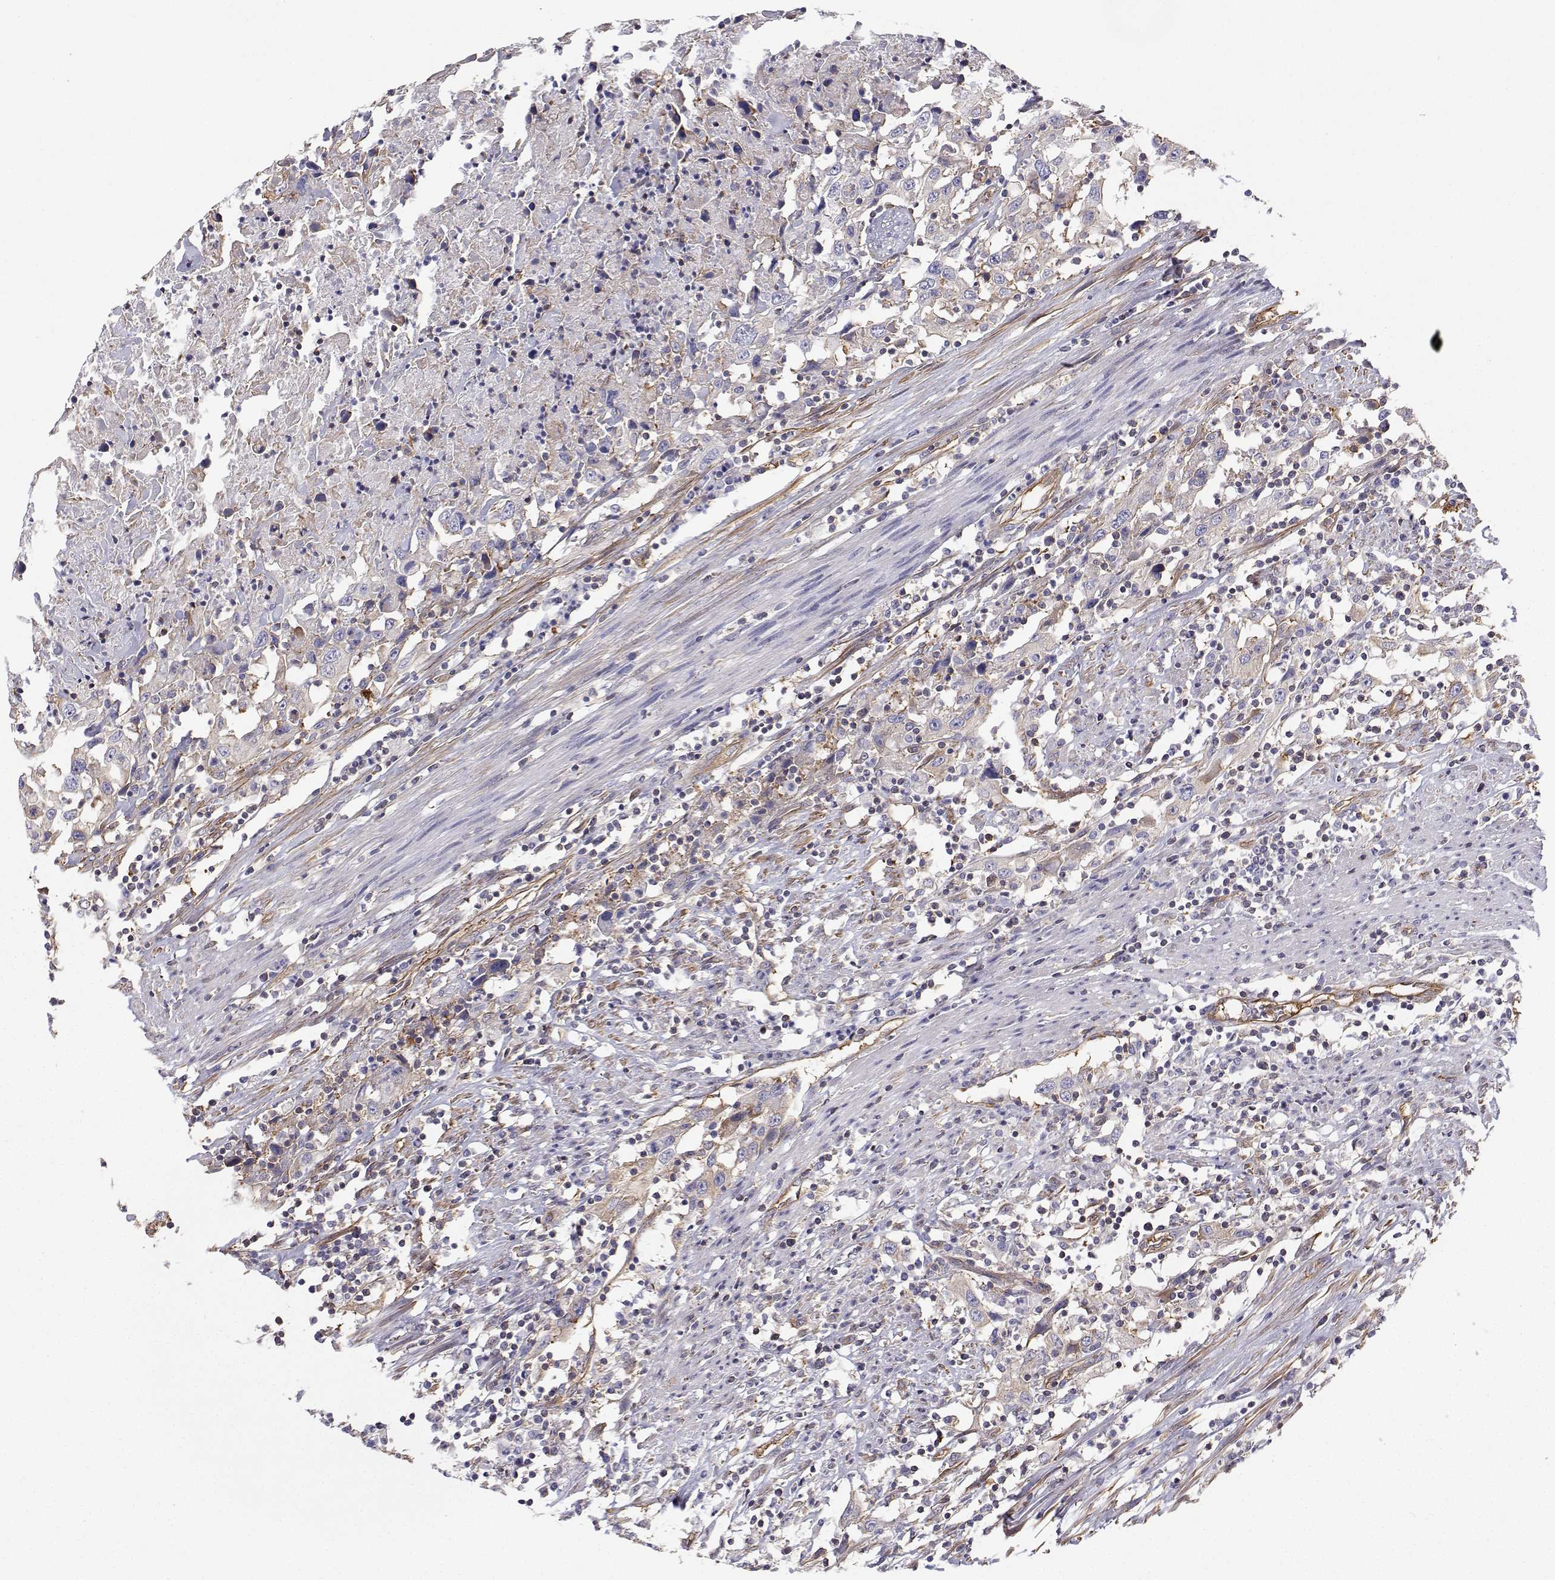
{"staining": {"intensity": "negative", "quantity": "none", "location": "none"}, "tissue": "urothelial cancer", "cell_type": "Tumor cells", "image_type": "cancer", "snomed": [{"axis": "morphology", "description": "Urothelial carcinoma, High grade"}, {"axis": "topography", "description": "Urinary bladder"}], "caption": "Immunohistochemistry image of neoplastic tissue: human high-grade urothelial carcinoma stained with DAB (3,3'-diaminobenzidine) displays no significant protein expression in tumor cells. Nuclei are stained in blue.", "gene": "MYH9", "patient": {"sex": "male", "age": 61}}